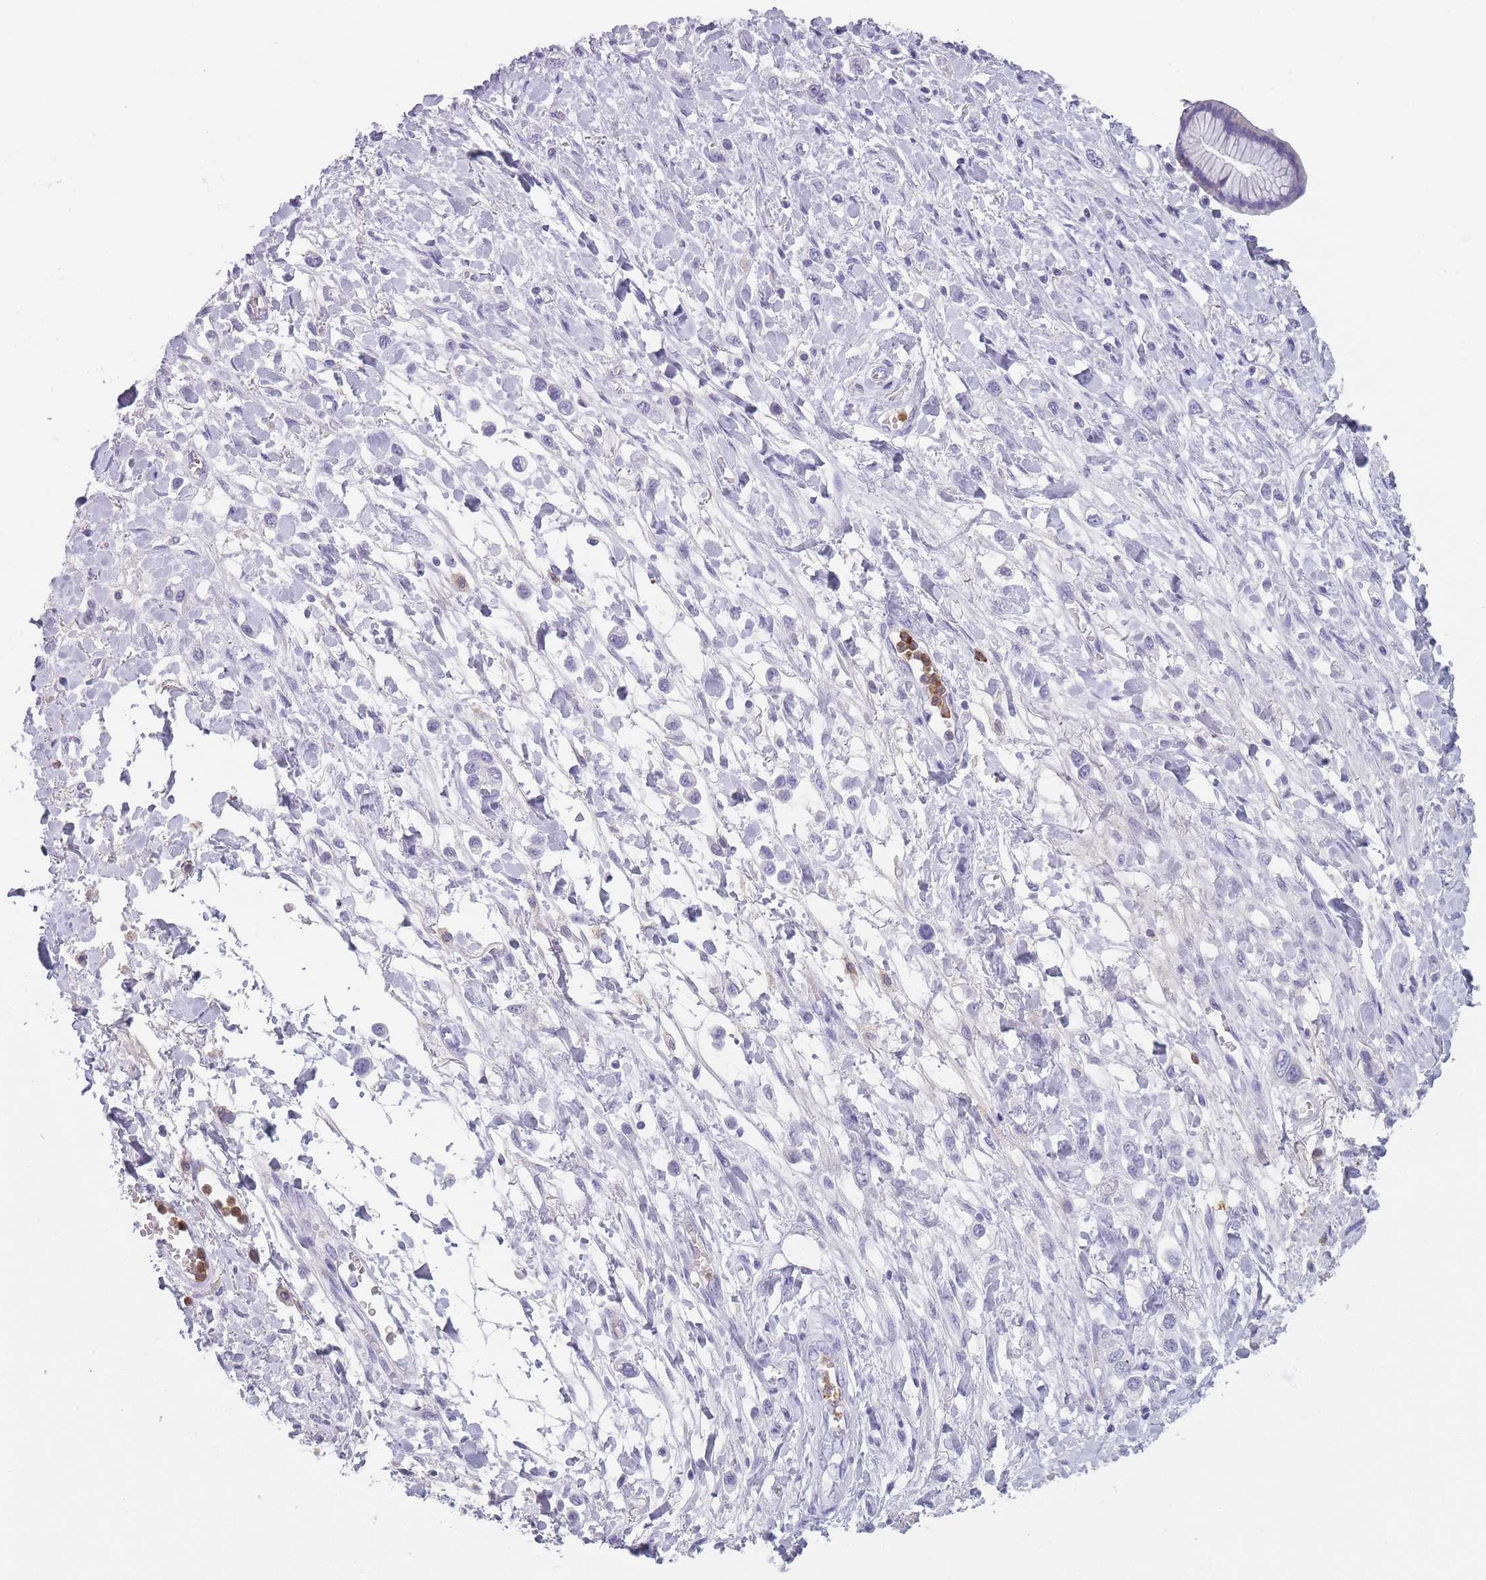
{"staining": {"intensity": "negative", "quantity": "none", "location": "none"}, "tissue": "stomach cancer", "cell_type": "Tumor cells", "image_type": "cancer", "snomed": [{"axis": "morphology", "description": "Adenocarcinoma, NOS"}, {"axis": "topography", "description": "Stomach"}], "caption": "Immunohistochemistry (IHC) image of stomach cancer stained for a protein (brown), which displays no staining in tumor cells.", "gene": "CR1L", "patient": {"sex": "female", "age": 65}}